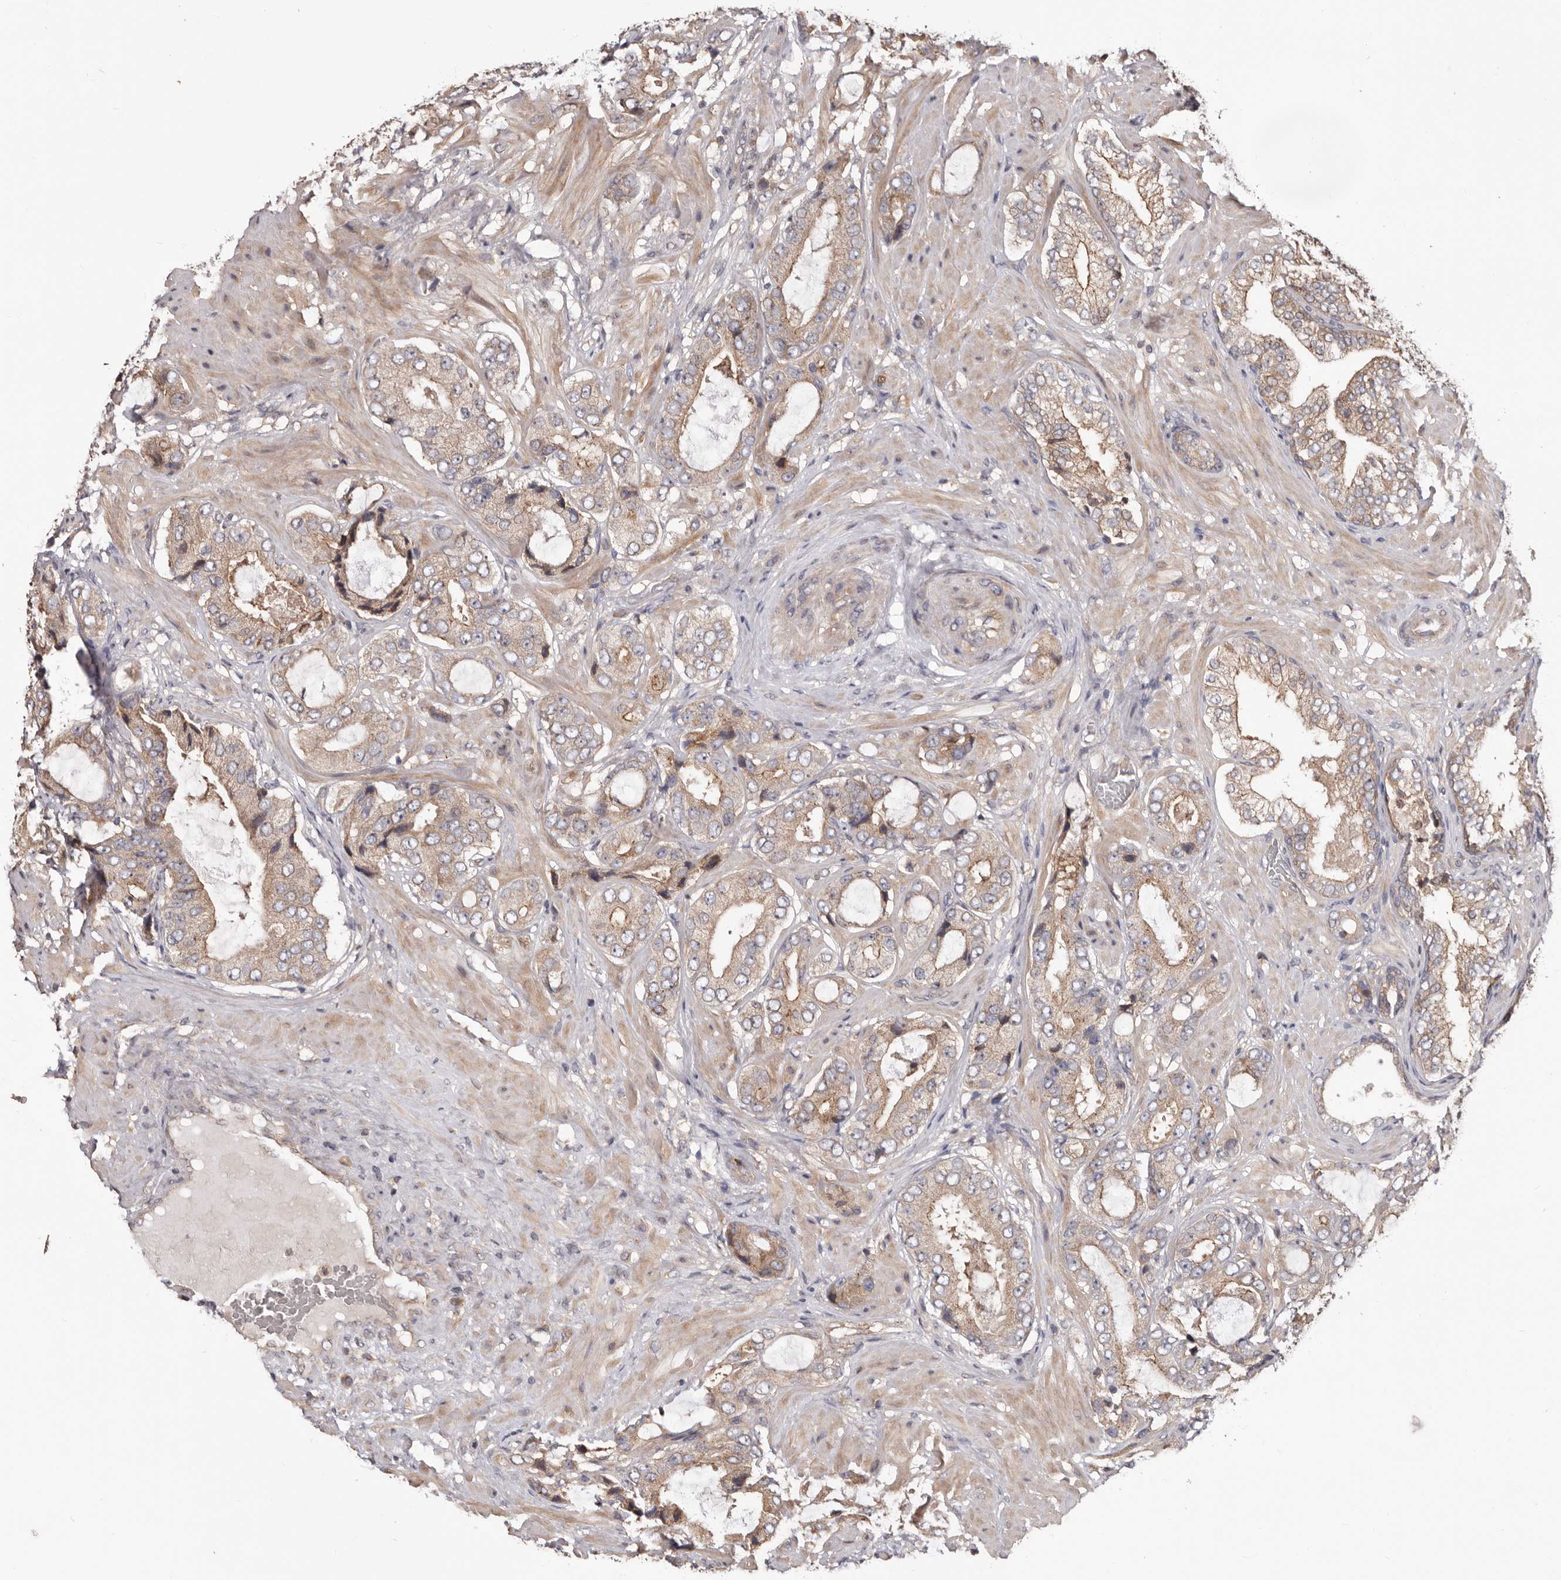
{"staining": {"intensity": "weak", "quantity": "25%-75%", "location": "cytoplasmic/membranous"}, "tissue": "prostate cancer", "cell_type": "Tumor cells", "image_type": "cancer", "snomed": [{"axis": "morphology", "description": "Adenocarcinoma, High grade"}, {"axis": "topography", "description": "Prostate"}], "caption": "Immunohistochemical staining of prostate cancer (high-grade adenocarcinoma) exhibits weak cytoplasmic/membranous protein expression in approximately 25%-75% of tumor cells.", "gene": "TMUB1", "patient": {"sex": "male", "age": 59}}